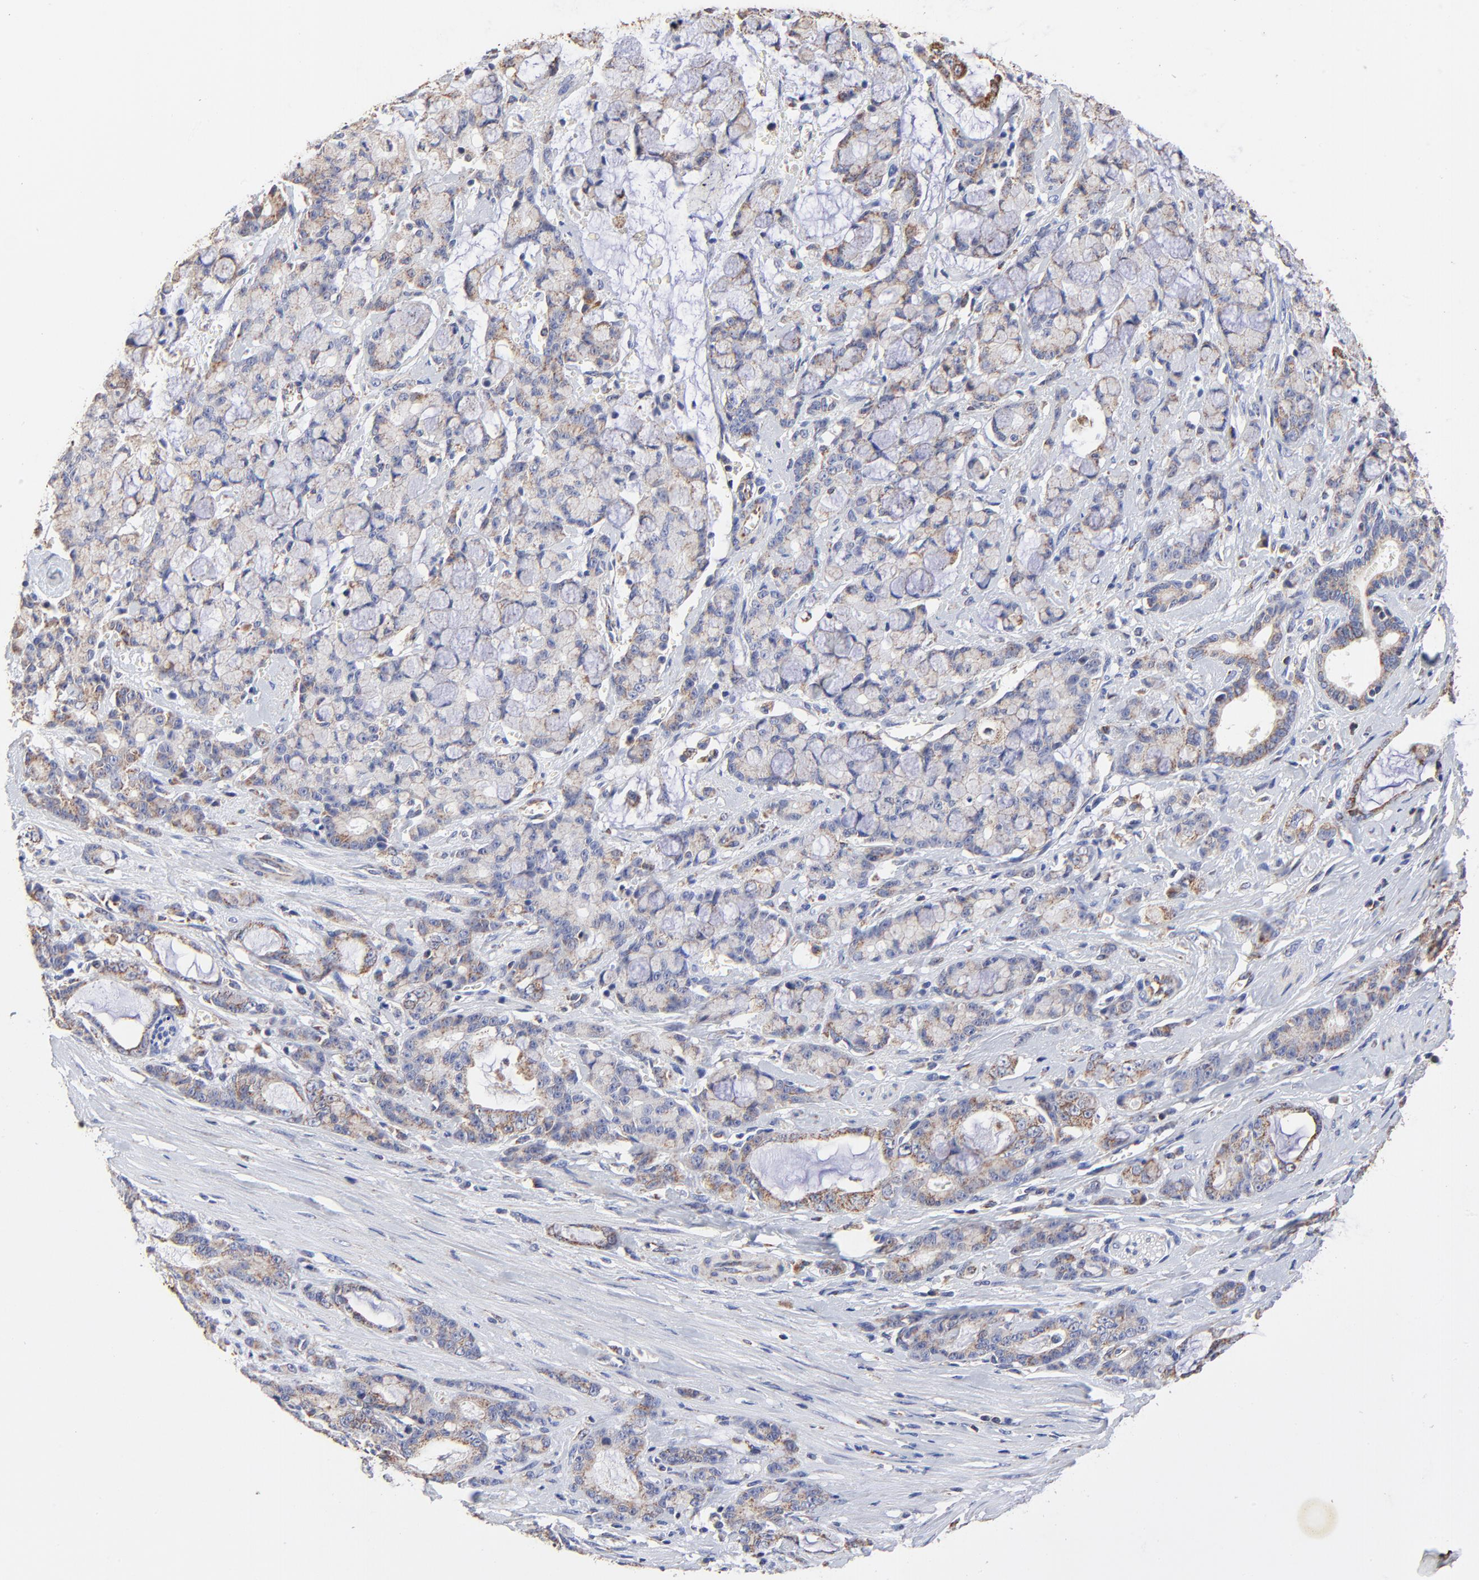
{"staining": {"intensity": "moderate", "quantity": ">75%", "location": "cytoplasmic/membranous"}, "tissue": "pancreatic cancer", "cell_type": "Tumor cells", "image_type": "cancer", "snomed": [{"axis": "morphology", "description": "Adenocarcinoma, NOS"}, {"axis": "topography", "description": "Pancreas"}], "caption": "This photomicrograph displays pancreatic adenocarcinoma stained with immunohistochemistry (IHC) to label a protein in brown. The cytoplasmic/membranous of tumor cells show moderate positivity for the protein. Nuclei are counter-stained blue.", "gene": "SSBP1", "patient": {"sex": "female", "age": 73}}